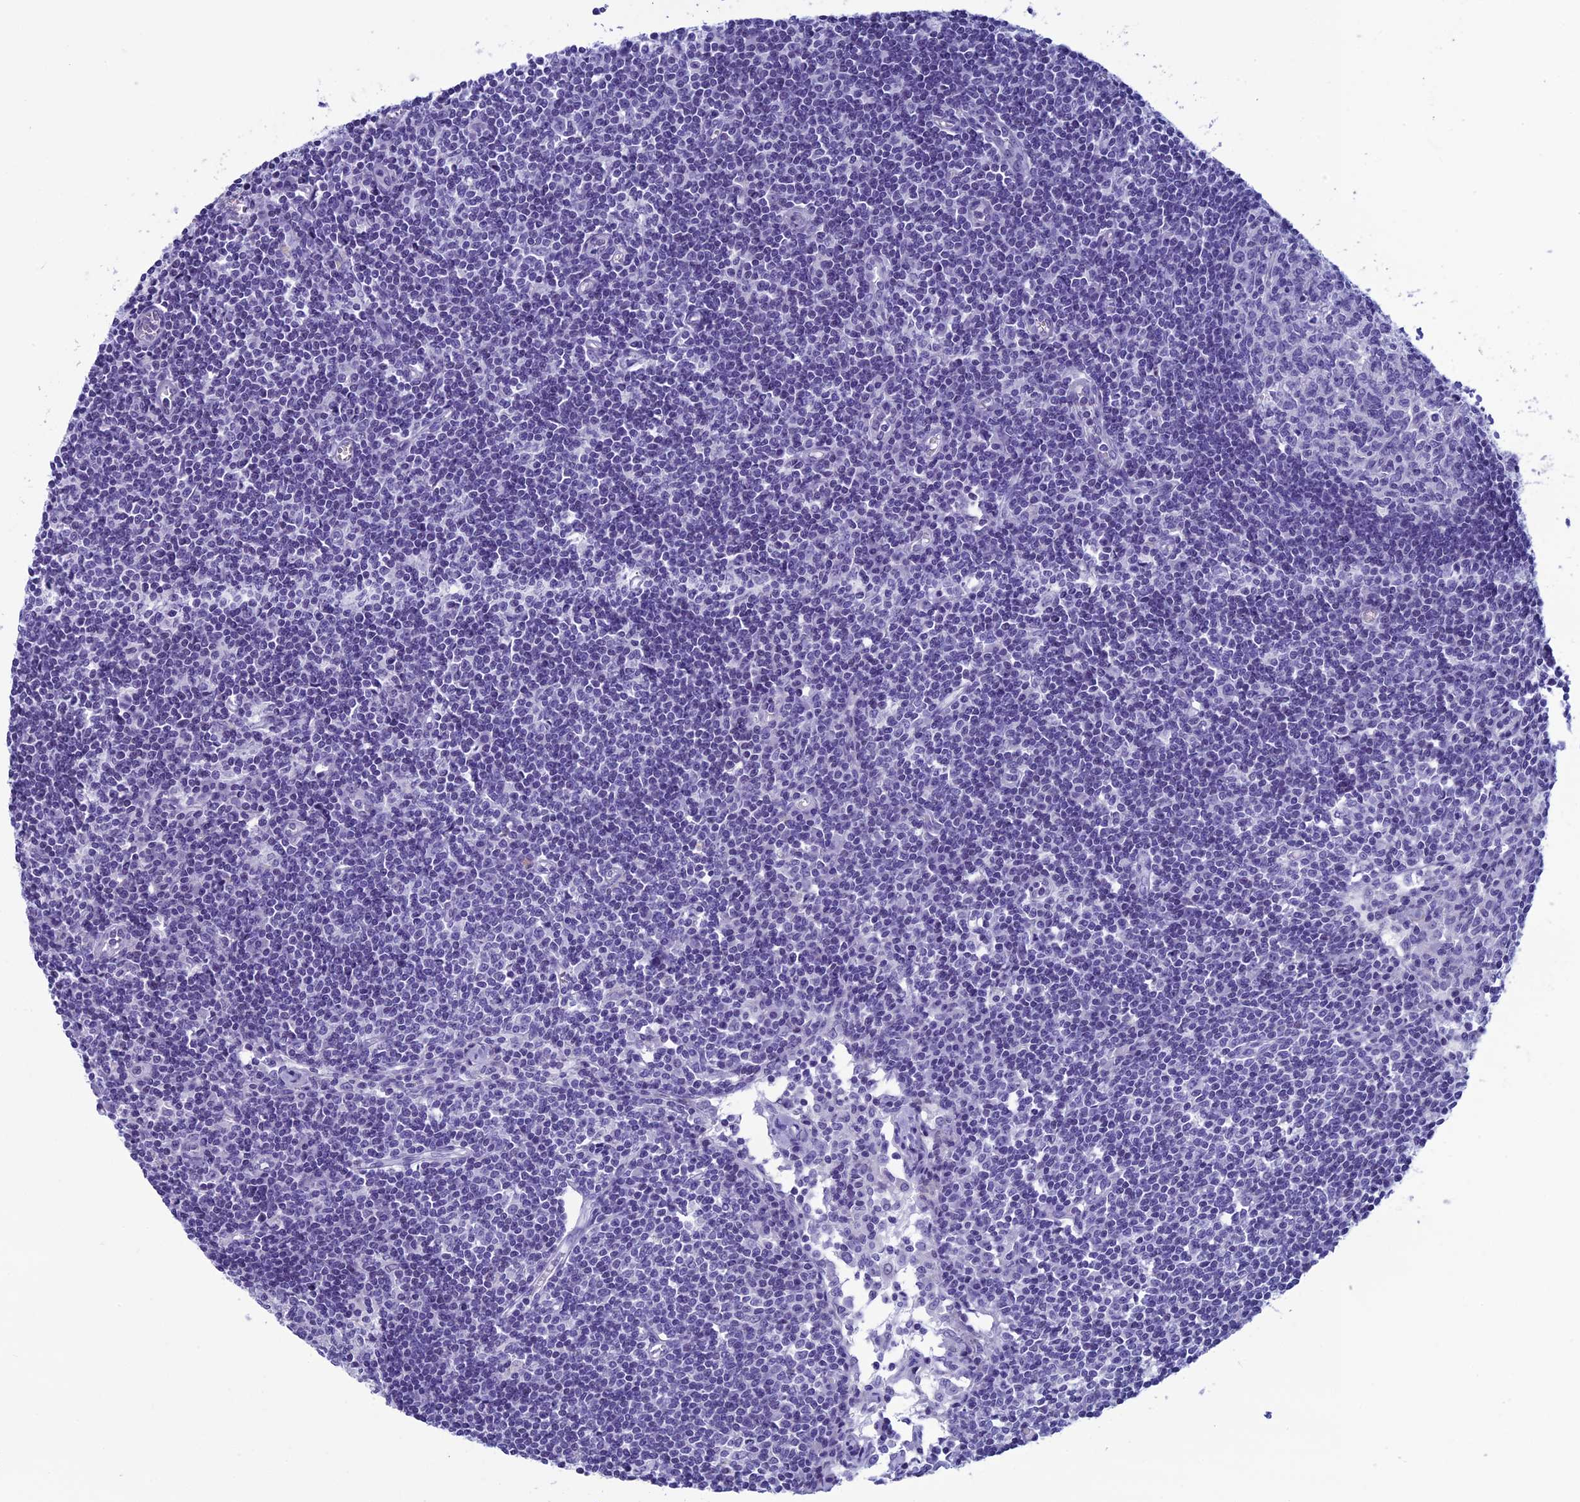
{"staining": {"intensity": "negative", "quantity": "none", "location": "none"}, "tissue": "lymph node", "cell_type": "Germinal center cells", "image_type": "normal", "snomed": [{"axis": "morphology", "description": "Normal tissue, NOS"}, {"axis": "topography", "description": "Lymph node"}], "caption": "This histopathology image is of benign lymph node stained with immunohistochemistry (IHC) to label a protein in brown with the nuclei are counter-stained blue. There is no staining in germinal center cells.", "gene": "FAM169A", "patient": {"sex": "female", "age": 55}}